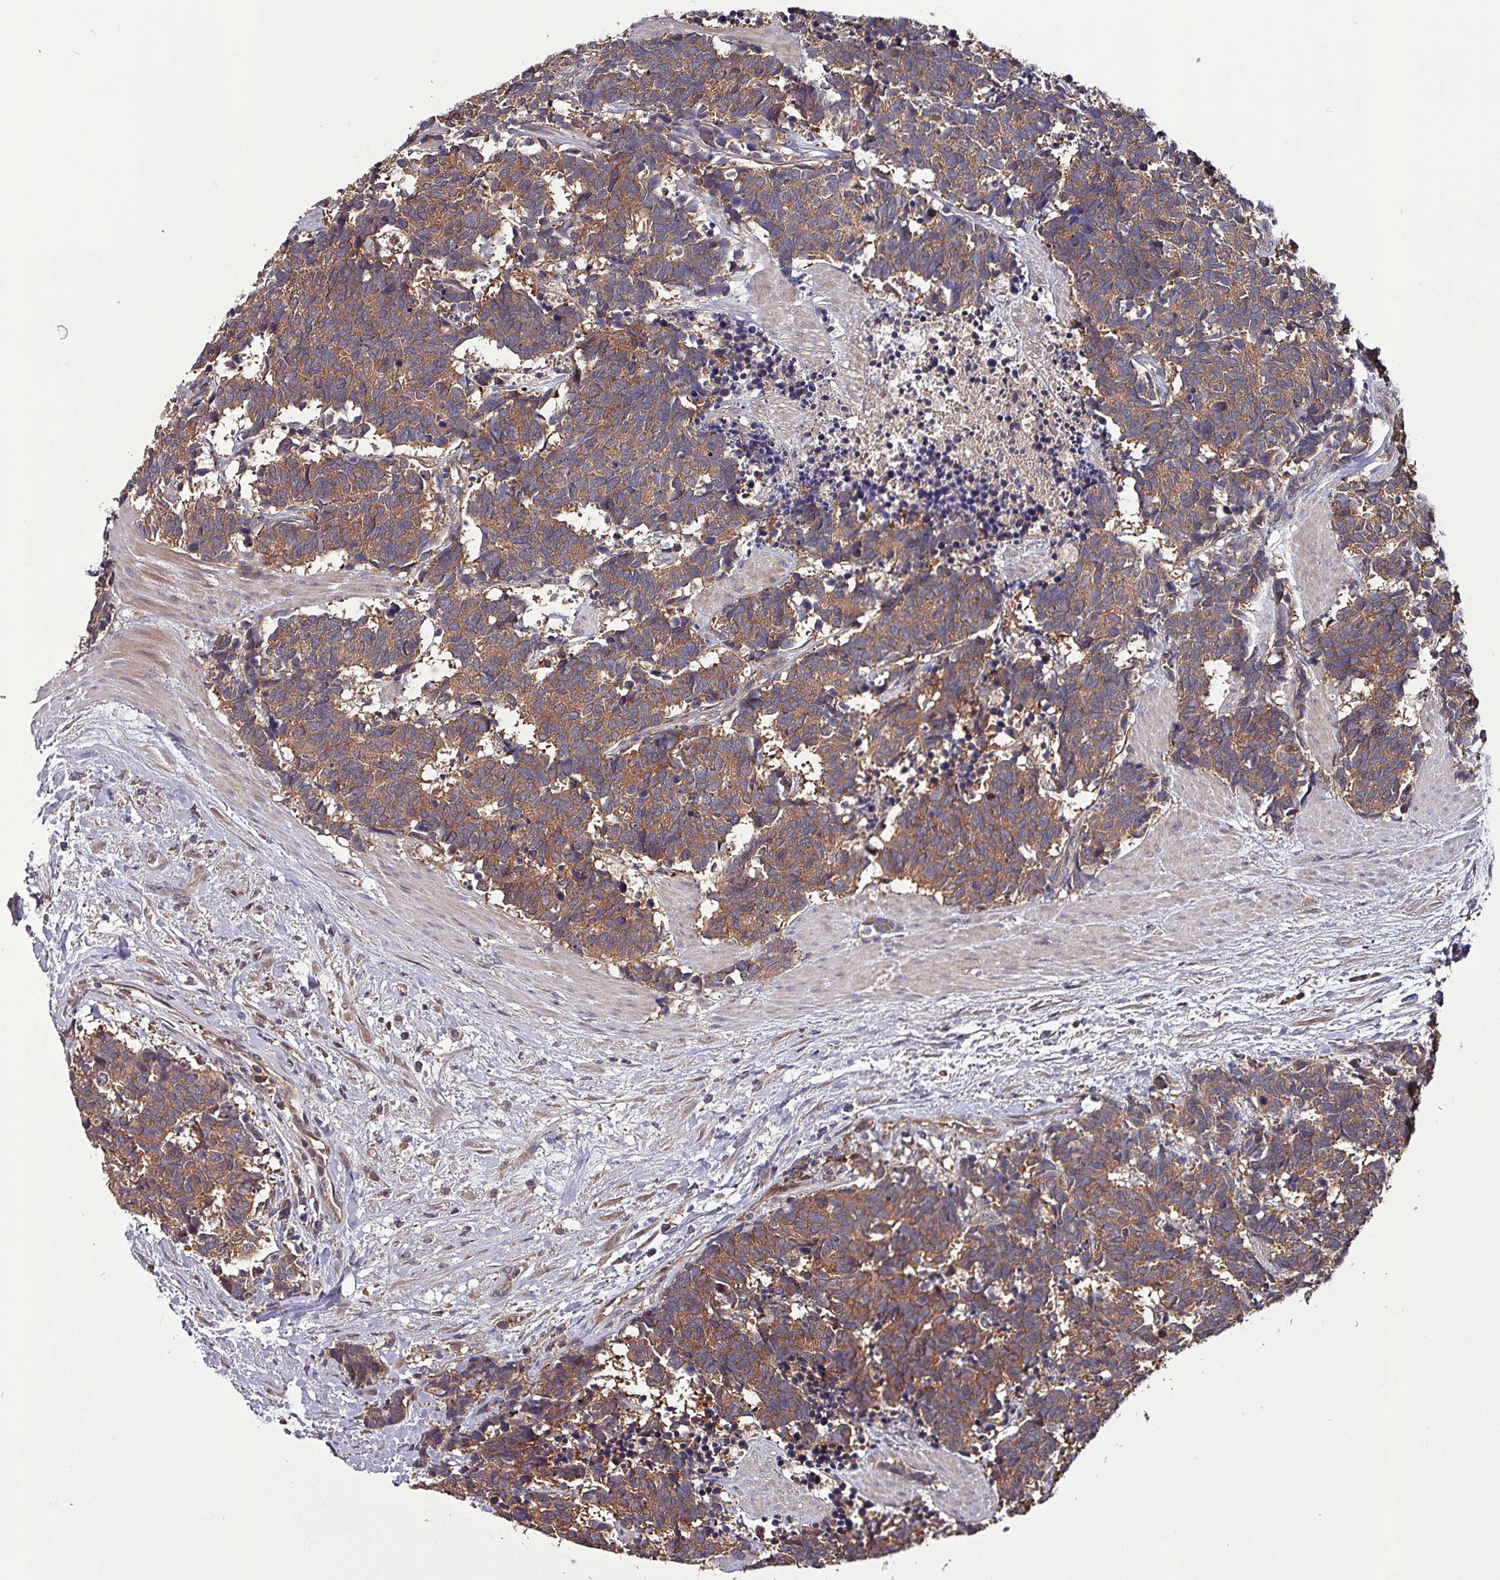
{"staining": {"intensity": "moderate", "quantity": ">75%", "location": "cytoplasmic/membranous"}, "tissue": "carcinoid", "cell_type": "Tumor cells", "image_type": "cancer", "snomed": [{"axis": "morphology", "description": "Carcinoma, NOS"}, {"axis": "morphology", "description": "Carcinoid, malignant, NOS"}, {"axis": "topography", "description": "Prostate"}], "caption": "Carcinoma stained with a brown dye exhibits moderate cytoplasmic/membranous positive positivity in approximately >75% of tumor cells.", "gene": "PAFAH1B2", "patient": {"sex": "male", "age": 57}}